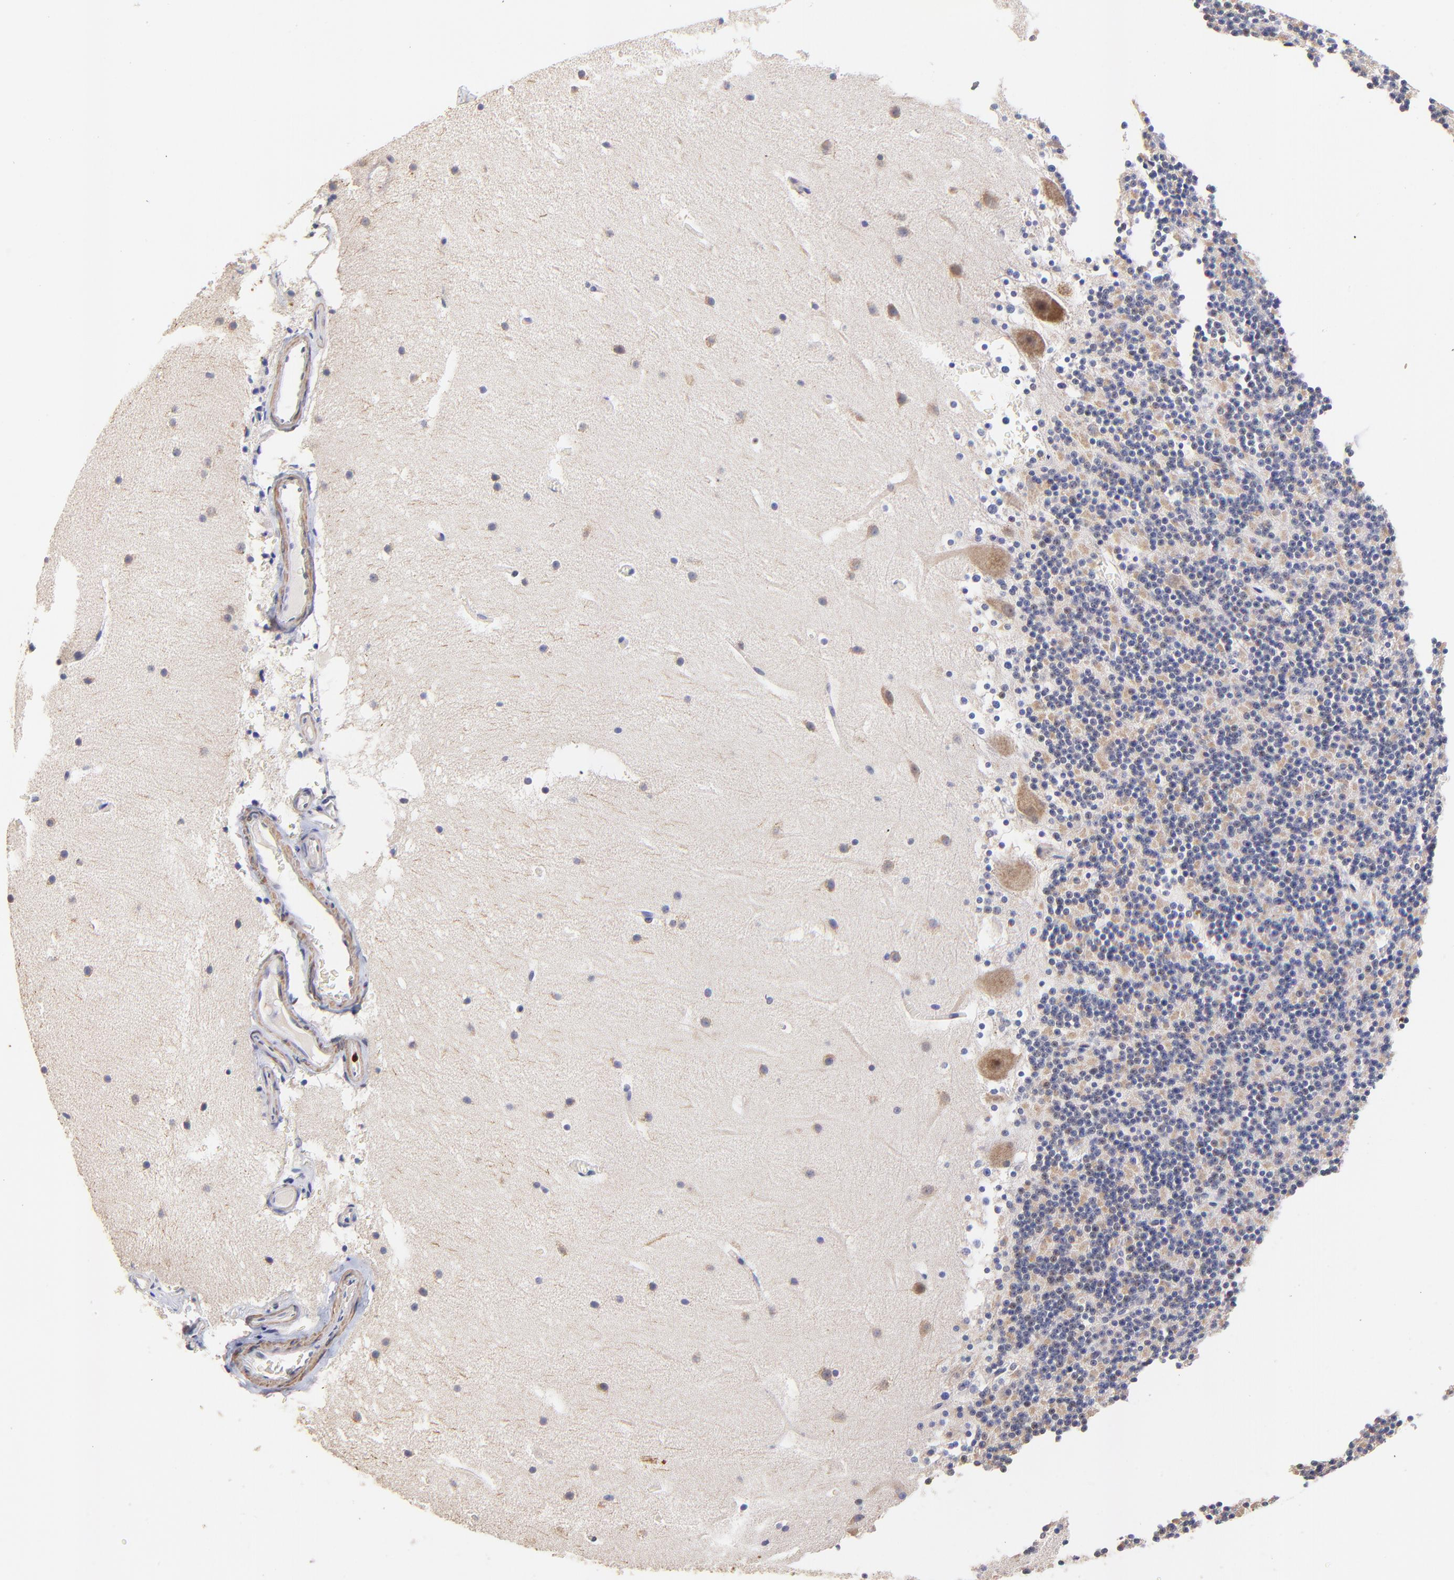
{"staining": {"intensity": "negative", "quantity": "none", "location": "none"}, "tissue": "cerebellum", "cell_type": "Cells in granular layer", "image_type": "normal", "snomed": [{"axis": "morphology", "description": "Normal tissue, NOS"}, {"axis": "topography", "description": "Cerebellum"}], "caption": "Photomicrograph shows no protein positivity in cells in granular layer of benign cerebellum.", "gene": "BBOF1", "patient": {"sex": "male", "age": 45}}